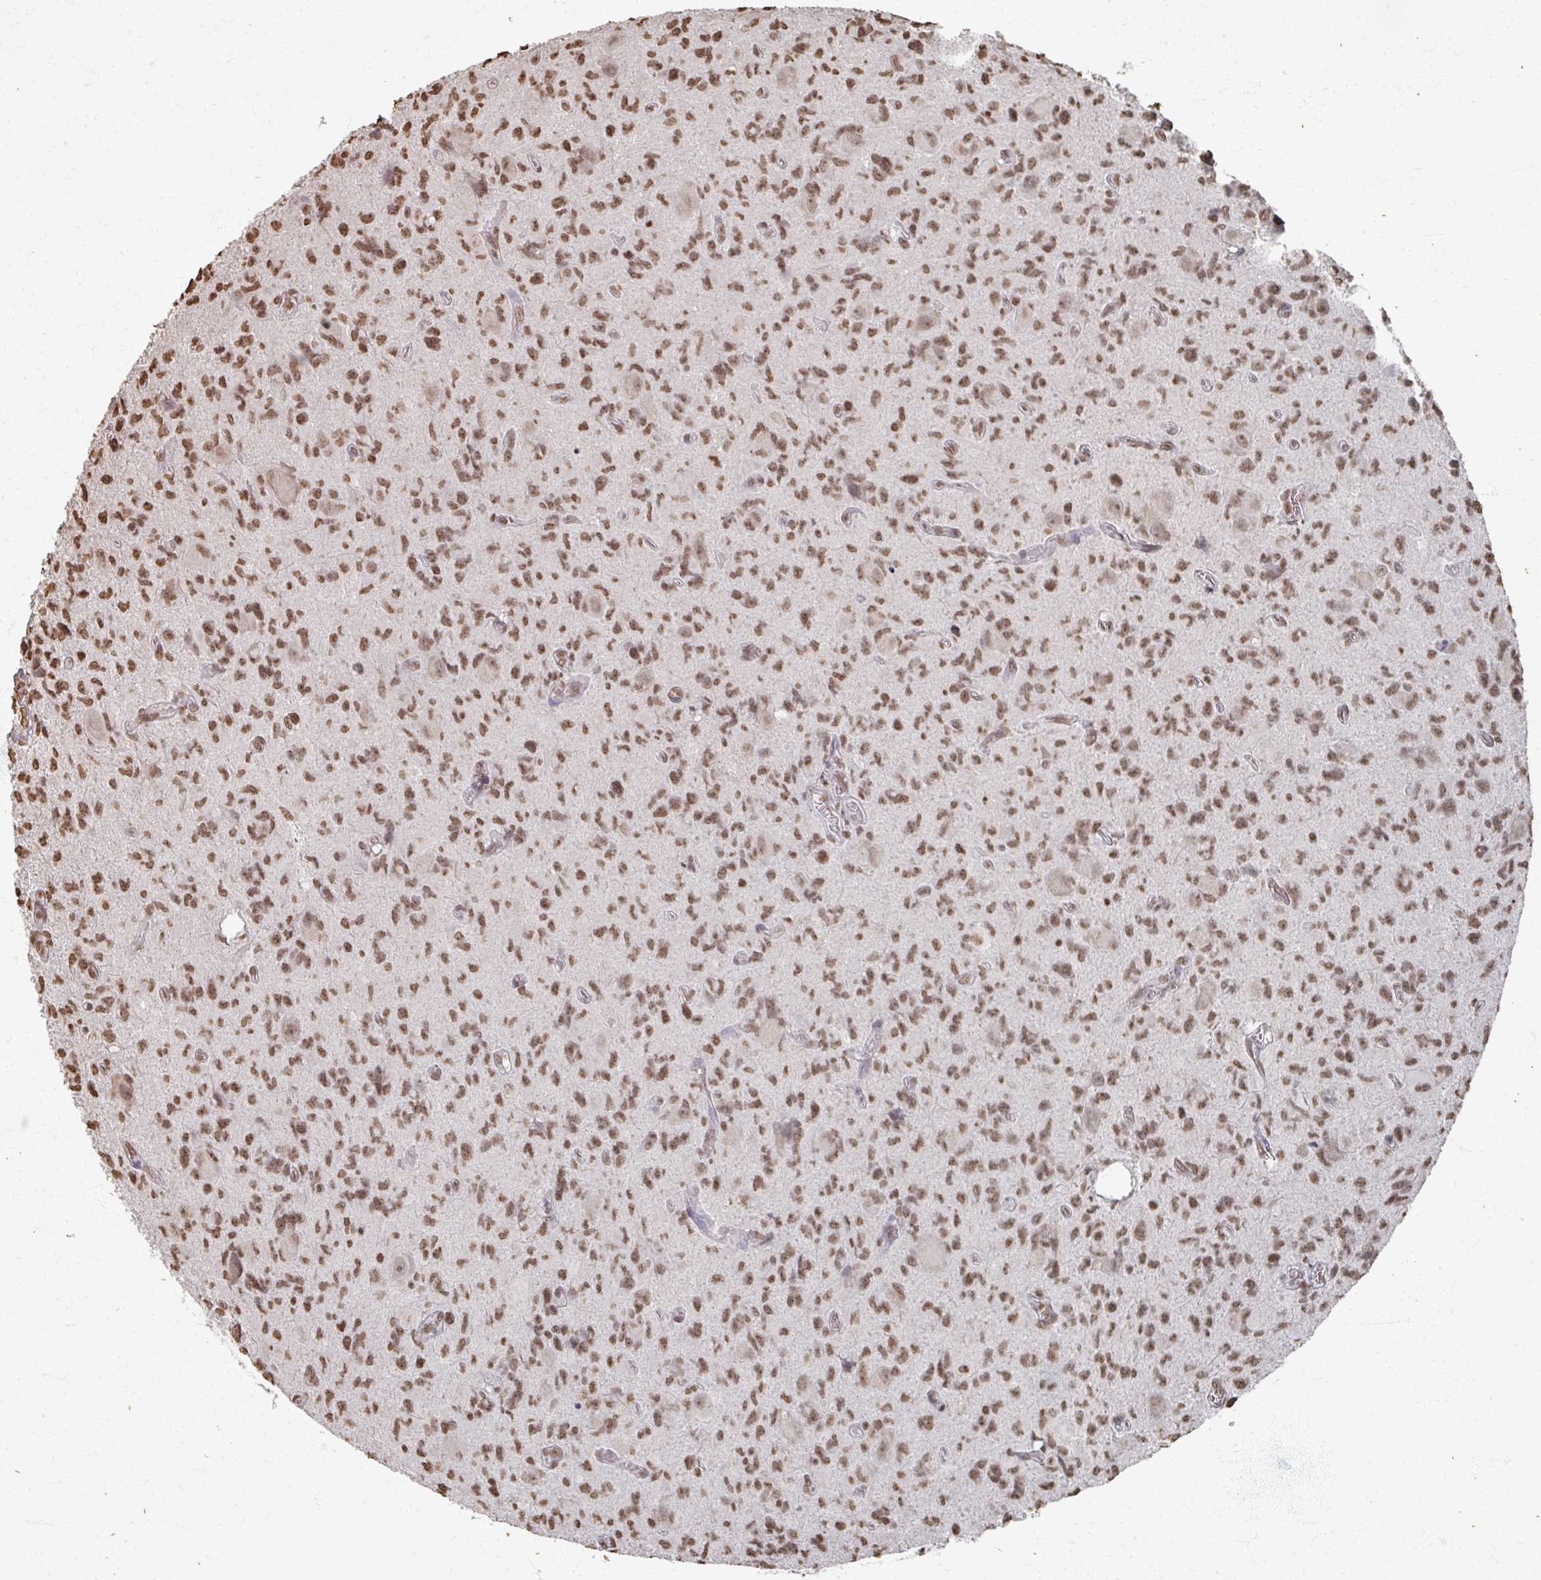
{"staining": {"intensity": "moderate", "quantity": ">75%", "location": "nuclear"}, "tissue": "glioma", "cell_type": "Tumor cells", "image_type": "cancer", "snomed": [{"axis": "morphology", "description": "Glioma, malignant, High grade"}, {"axis": "topography", "description": "Brain"}], "caption": "This is an image of immunohistochemistry staining of glioma, which shows moderate expression in the nuclear of tumor cells.", "gene": "DCUN1D5", "patient": {"sex": "male", "age": 76}}